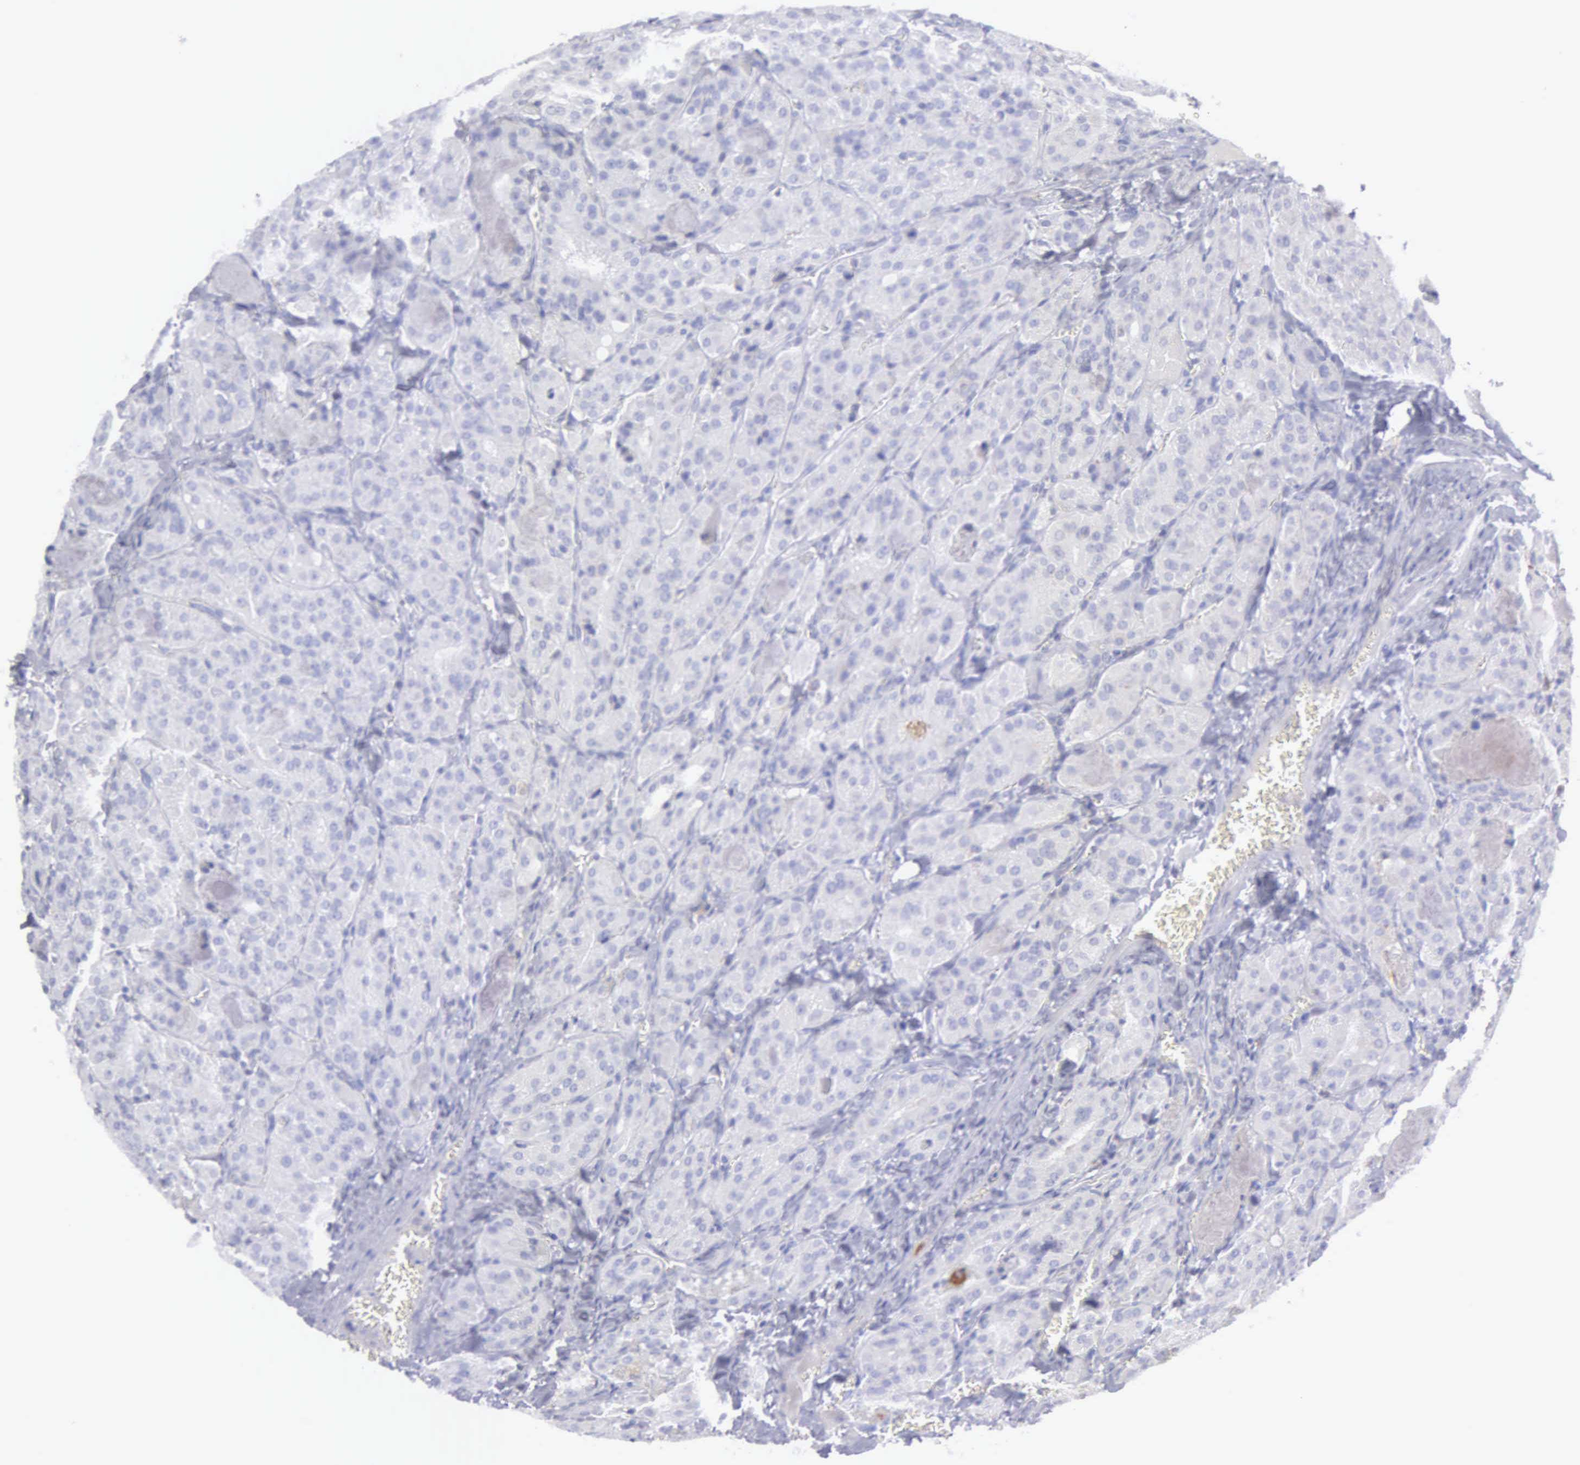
{"staining": {"intensity": "negative", "quantity": "none", "location": "none"}, "tissue": "thyroid cancer", "cell_type": "Tumor cells", "image_type": "cancer", "snomed": [{"axis": "morphology", "description": "Carcinoma, NOS"}, {"axis": "topography", "description": "Thyroid gland"}], "caption": "Thyroid carcinoma was stained to show a protein in brown. There is no significant expression in tumor cells.", "gene": "TYRP1", "patient": {"sex": "male", "age": 76}}